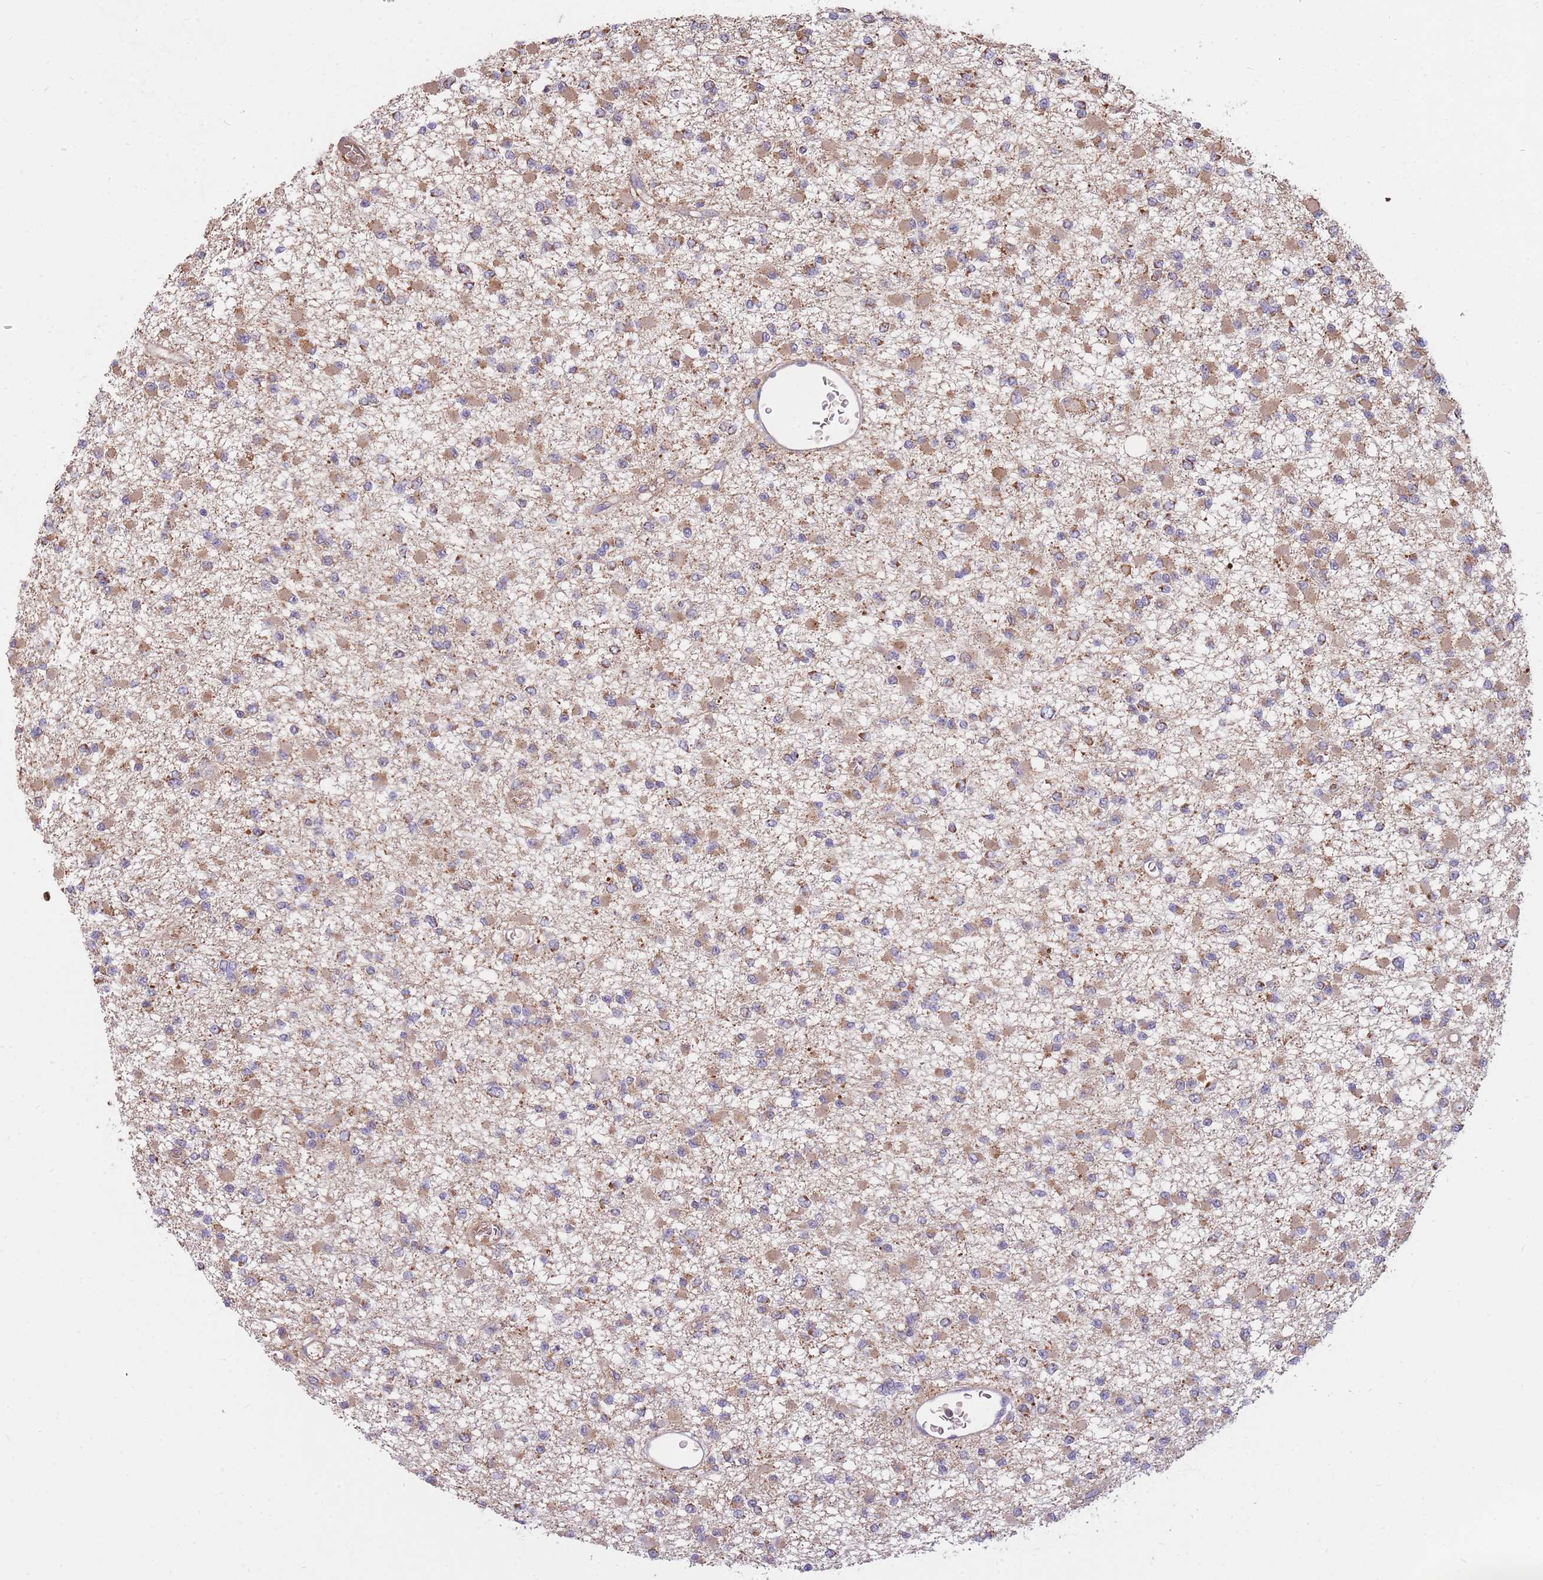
{"staining": {"intensity": "moderate", "quantity": "25%-75%", "location": "cytoplasmic/membranous"}, "tissue": "glioma", "cell_type": "Tumor cells", "image_type": "cancer", "snomed": [{"axis": "morphology", "description": "Glioma, malignant, Low grade"}, {"axis": "topography", "description": "Brain"}], "caption": "About 25%-75% of tumor cells in human glioma exhibit moderate cytoplasmic/membranous protein positivity as visualized by brown immunohistochemical staining.", "gene": "PTPMT1", "patient": {"sex": "female", "age": 22}}